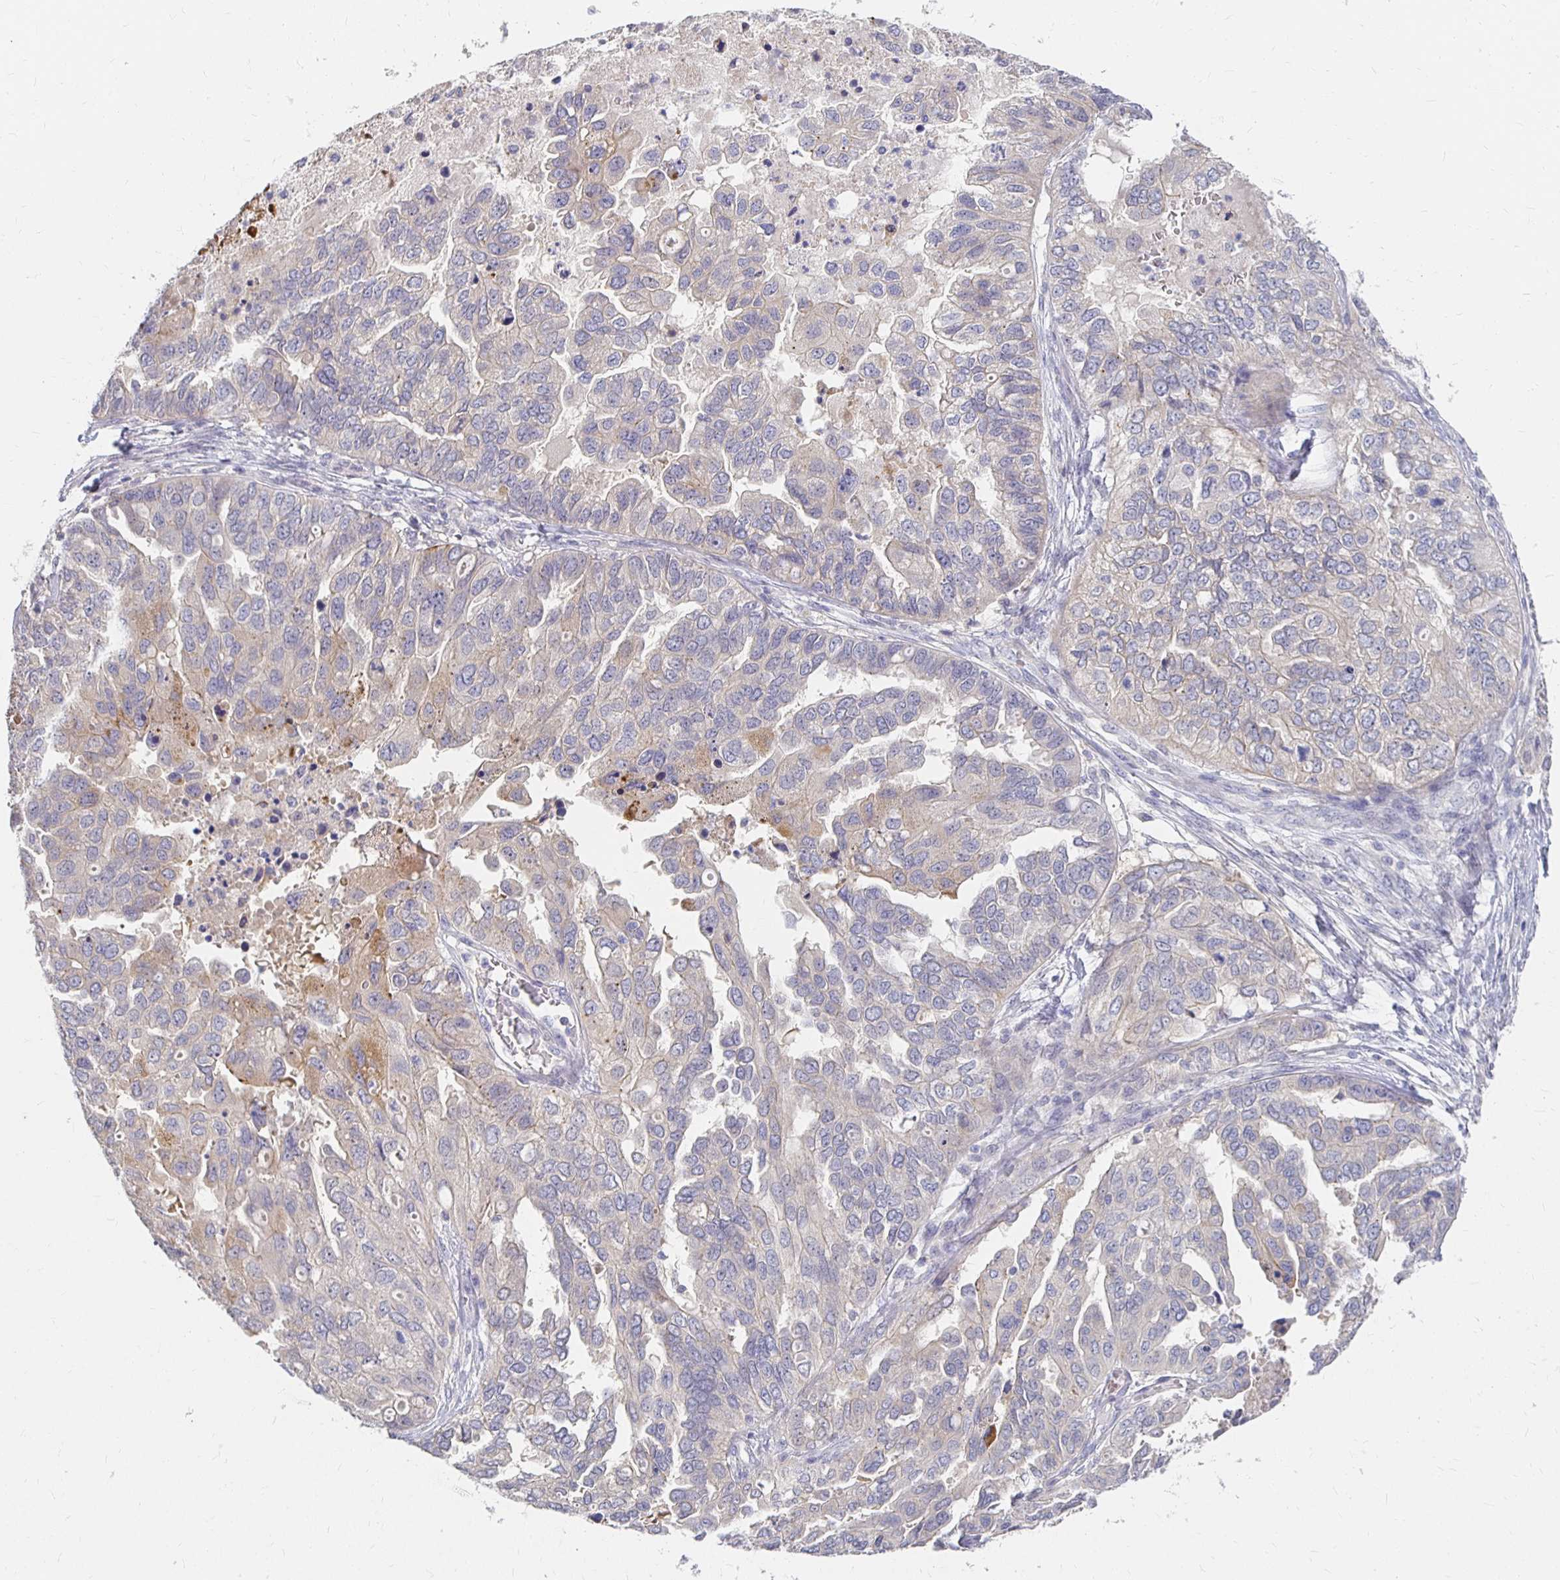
{"staining": {"intensity": "weak", "quantity": "<25%", "location": "cytoplasmic/membranous"}, "tissue": "ovarian cancer", "cell_type": "Tumor cells", "image_type": "cancer", "snomed": [{"axis": "morphology", "description": "Cystadenocarcinoma, serous, NOS"}, {"axis": "topography", "description": "Ovary"}], "caption": "This is an immunohistochemistry histopathology image of ovarian cancer (serous cystadenocarcinoma). There is no positivity in tumor cells.", "gene": "FKRP", "patient": {"sex": "female", "age": 53}}